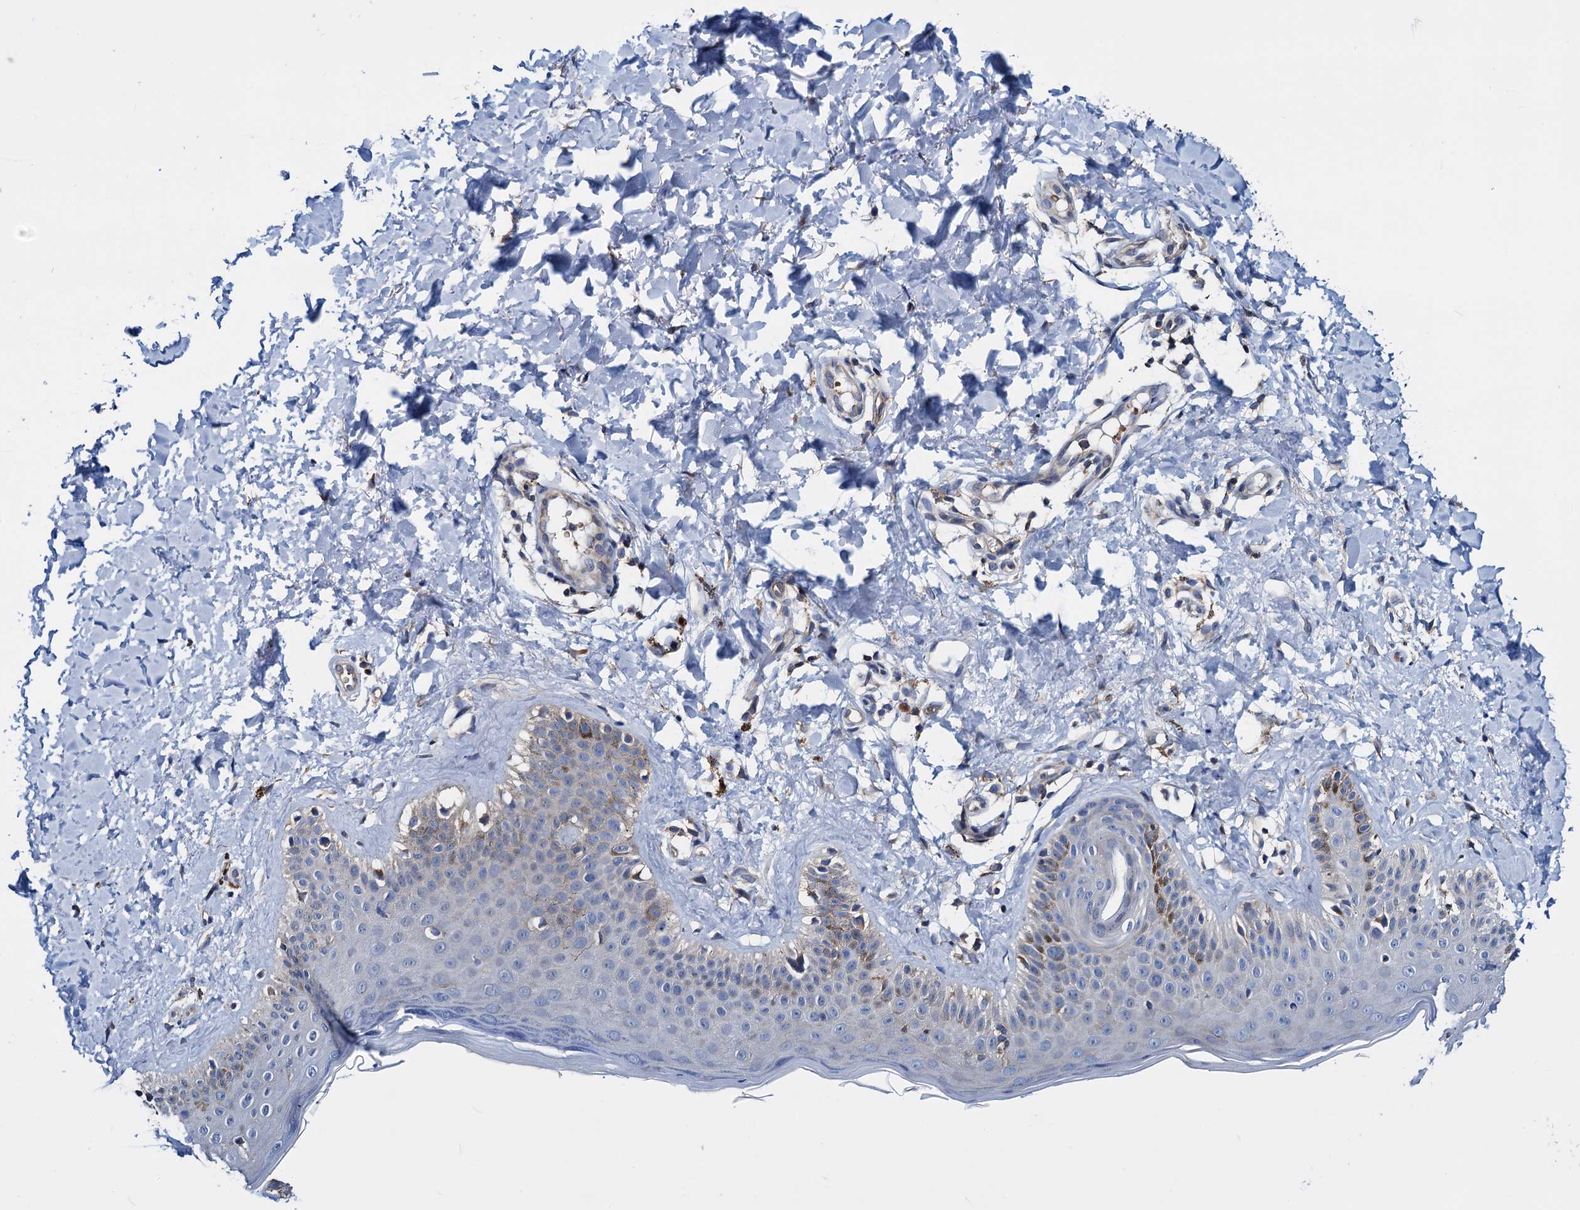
{"staining": {"intensity": "weak", "quantity": ">75%", "location": "cytoplasmic/membranous"}, "tissue": "skin", "cell_type": "Fibroblasts", "image_type": "normal", "snomed": [{"axis": "morphology", "description": "Normal tissue, NOS"}, {"axis": "topography", "description": "Skin"}], "caption": "High-power microscopy captured an immunohistochemistry histopathology image of normal skin, revealing weak cytoplasmic/membranous positivity in approximately >75% of fibroblasts.", "gene": "GCOM1", "patient": {"sex": "male", "age": 52}}